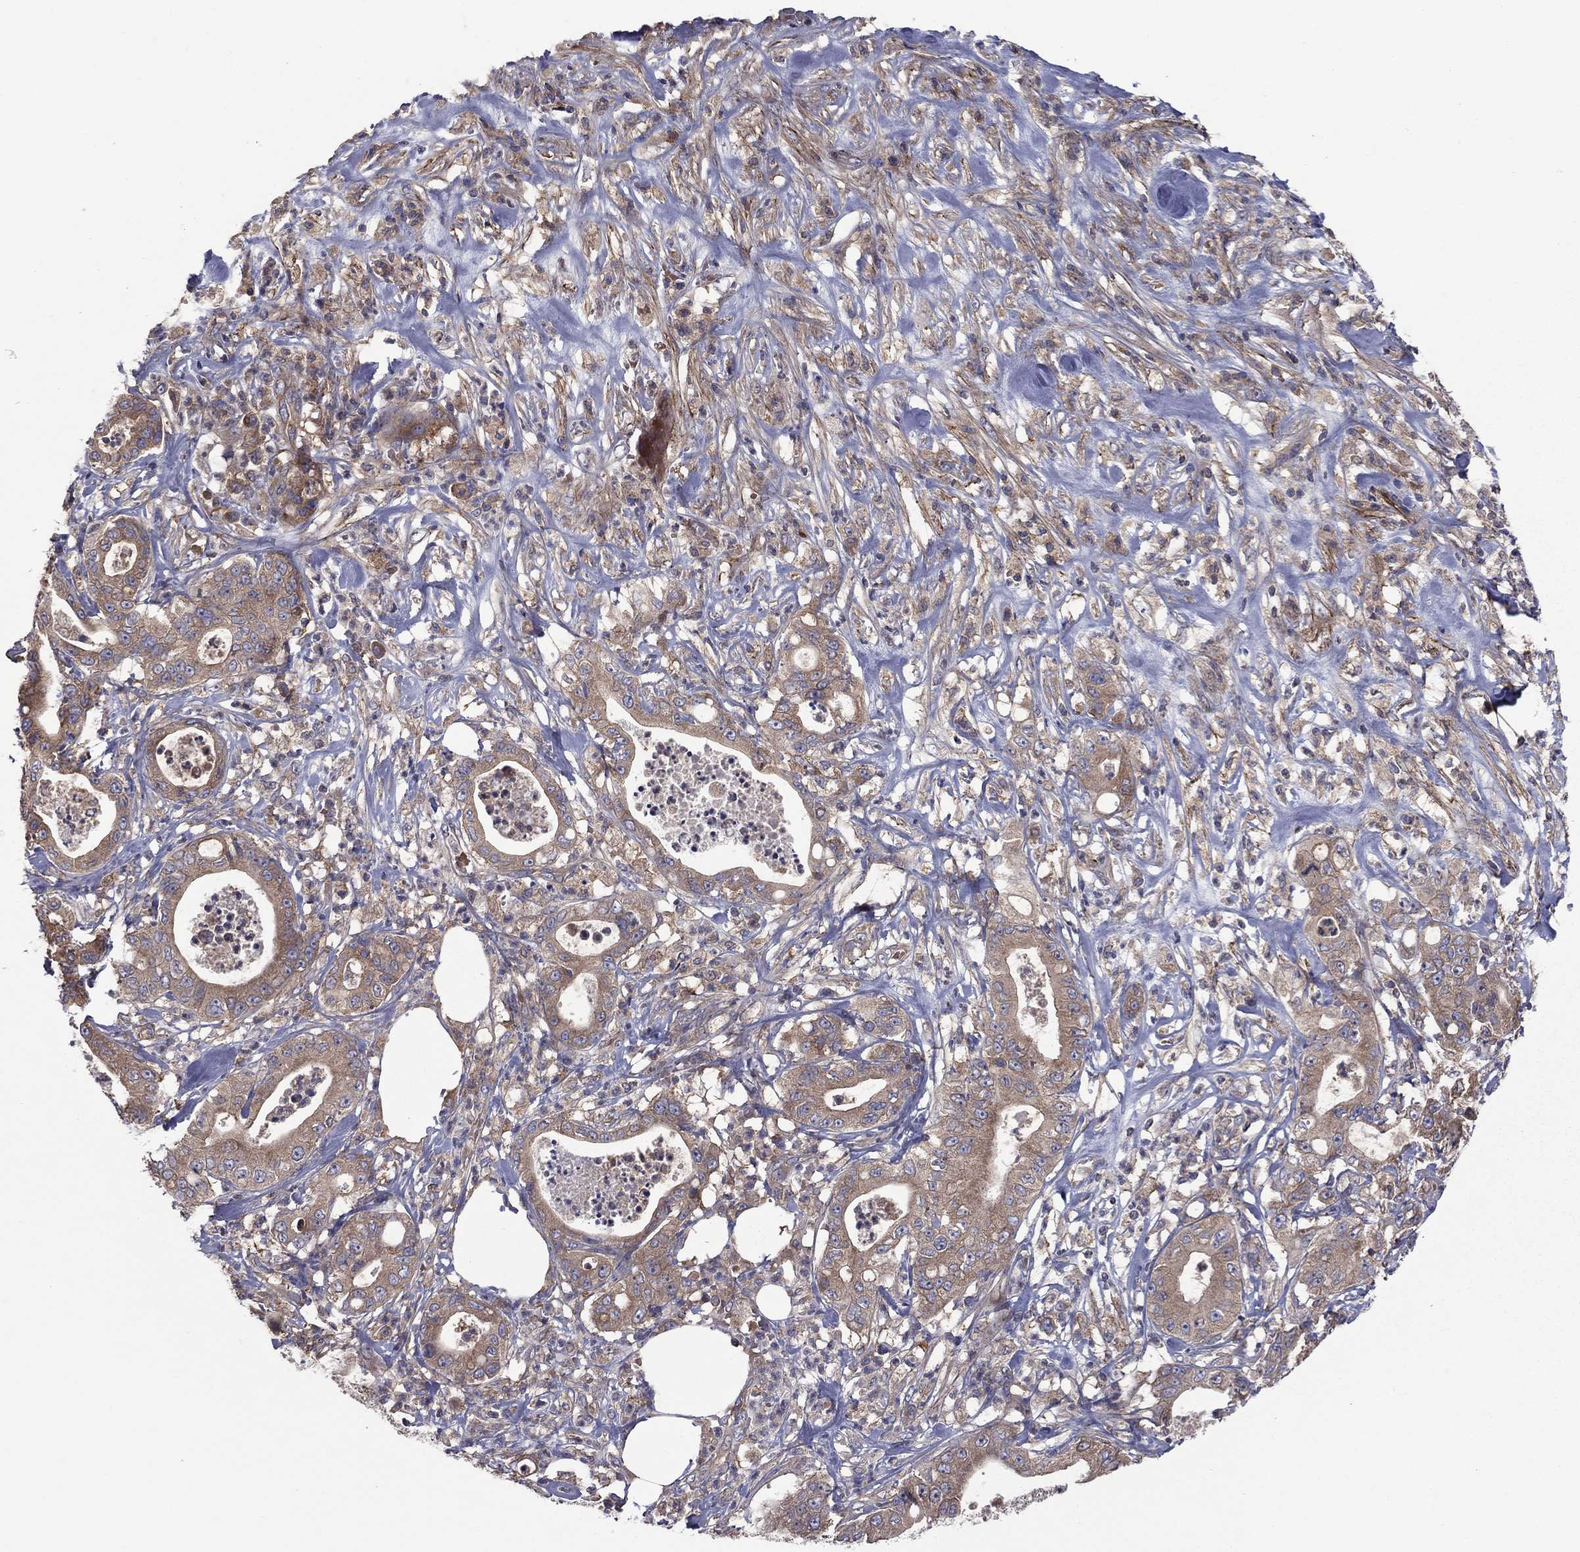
{"staining": {"intensity": "weak", "quantity": "25%-75%", "location": "cytoplasmic/membranous"}, "tissue": "pancreatic cancer", "cell_type": "Tumor cells", "image_type": "cancer", "snomed": [{"axis": "morphology", "description": "Adenocarcinoma, NOS"}, {"axis": "topography", "description": "Pancreas"}], "caption": "Brown immunohistochemical staining in pancreatic cancer (adenocarcinoma) demonstrates weak cytoplasmic/membranous staining in about 25%-75% of tumor cells.", "gene": "RNF123", "patient": {"sex": "male", "age": 71}}